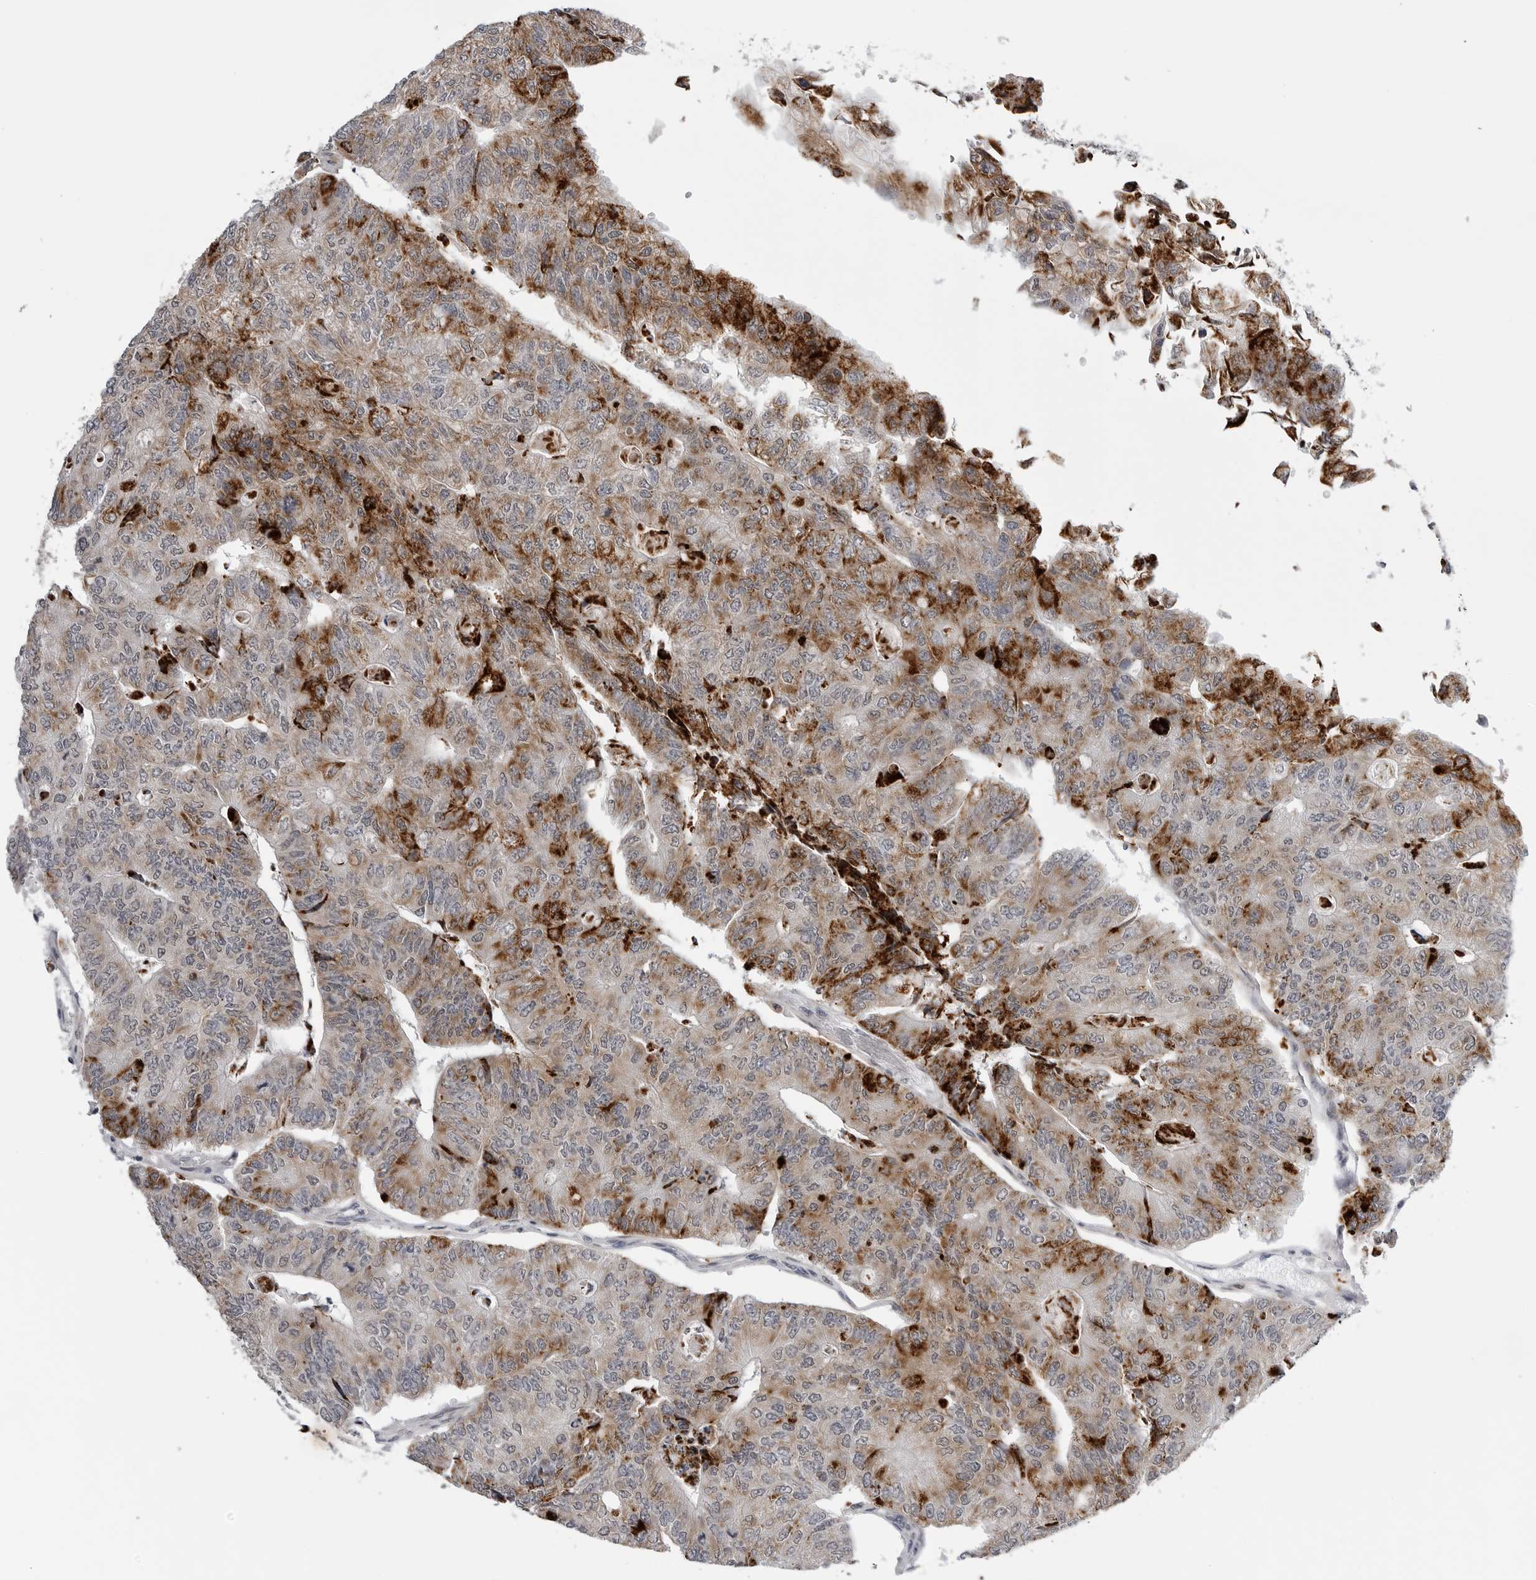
{"staining": {"intensity": "strong", "quantity": "25%-75%", "location": "cytoplasmic/membranous"}, "tissue": "colorectal cancer", "cell_type": "Tumor cells", "image_type": "cancer", "snomed": [{"axis": "morphology", "description": "Adenocarcinoma, NOS"}, {"axis": "topography", "description": "Colon"}], "caption": "Protein analysis of adenocarcinoma (colorectal) tissue shows strong cytoplasmic/membranous staining in approximately 25%-75% of tumor cells. Immunohistochemistry stains the protein in brown and the nuclei are stained blue.", "gene": "CDK20", "patient": {"sex": "female", "age": 67}}